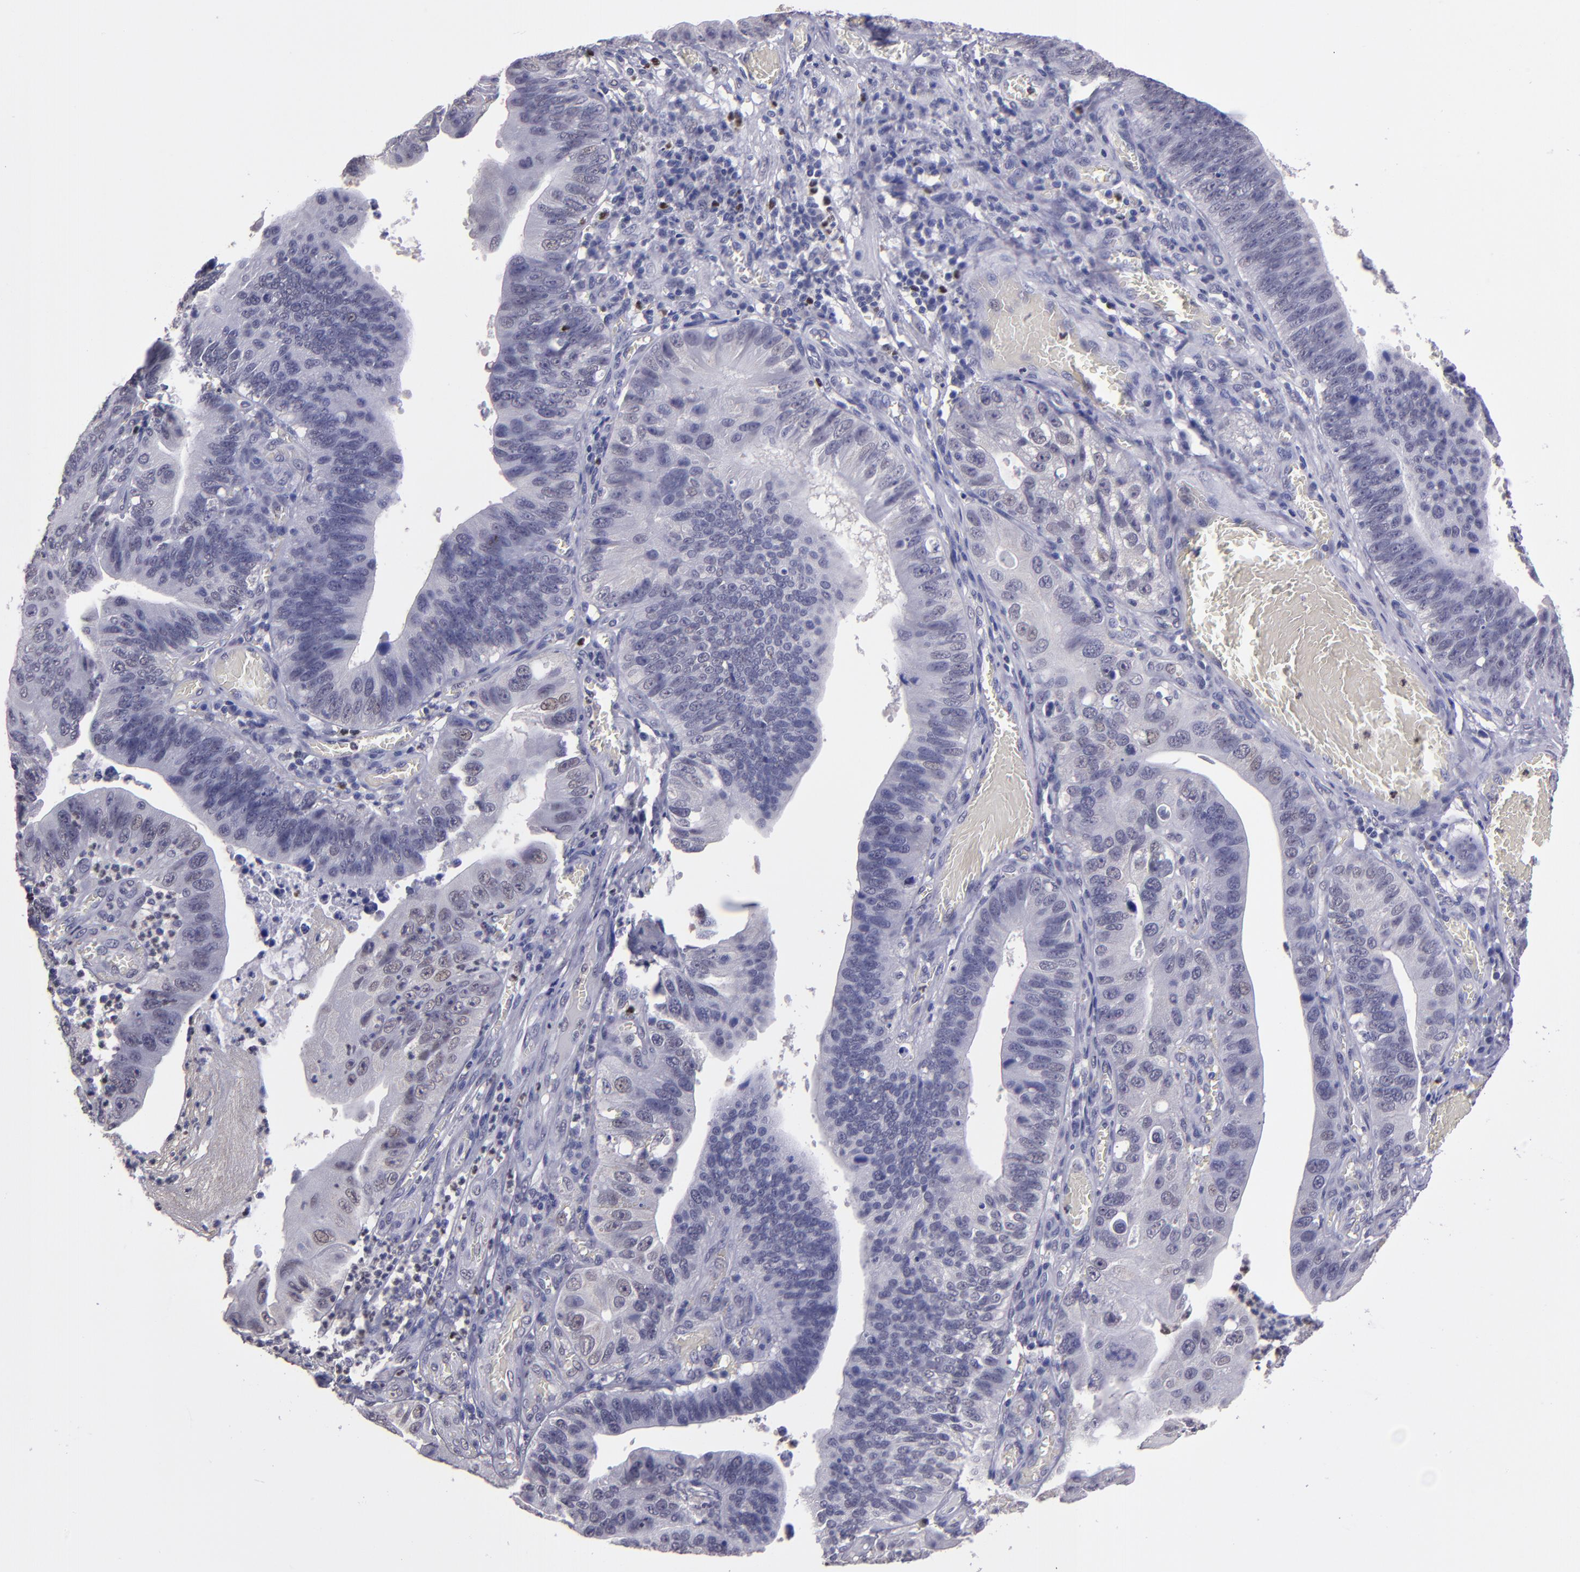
{"staining": {"intensity": "negative", "quantity": "none", "location": "none"}, "tissue": "stomach cancer", "cell_type": "Tumor cells", "image_type": "cancer", "snomed": [{"axis": "morphology", "description": "Adenocarcinoma, NOS"}, {"axis": "topography", "description": "Stomach"}, {"axis": "topography", "description": "Gastric cardia"}], "caption": "An image of human adenocarcinoma (stomach) is negative for staining in tumor cells. (DAB immunohistochemistry visualized using brightfield microscopy, high magnification).", "gene": "CEBPE", "patient": {"sex": "male", "age": 59}}